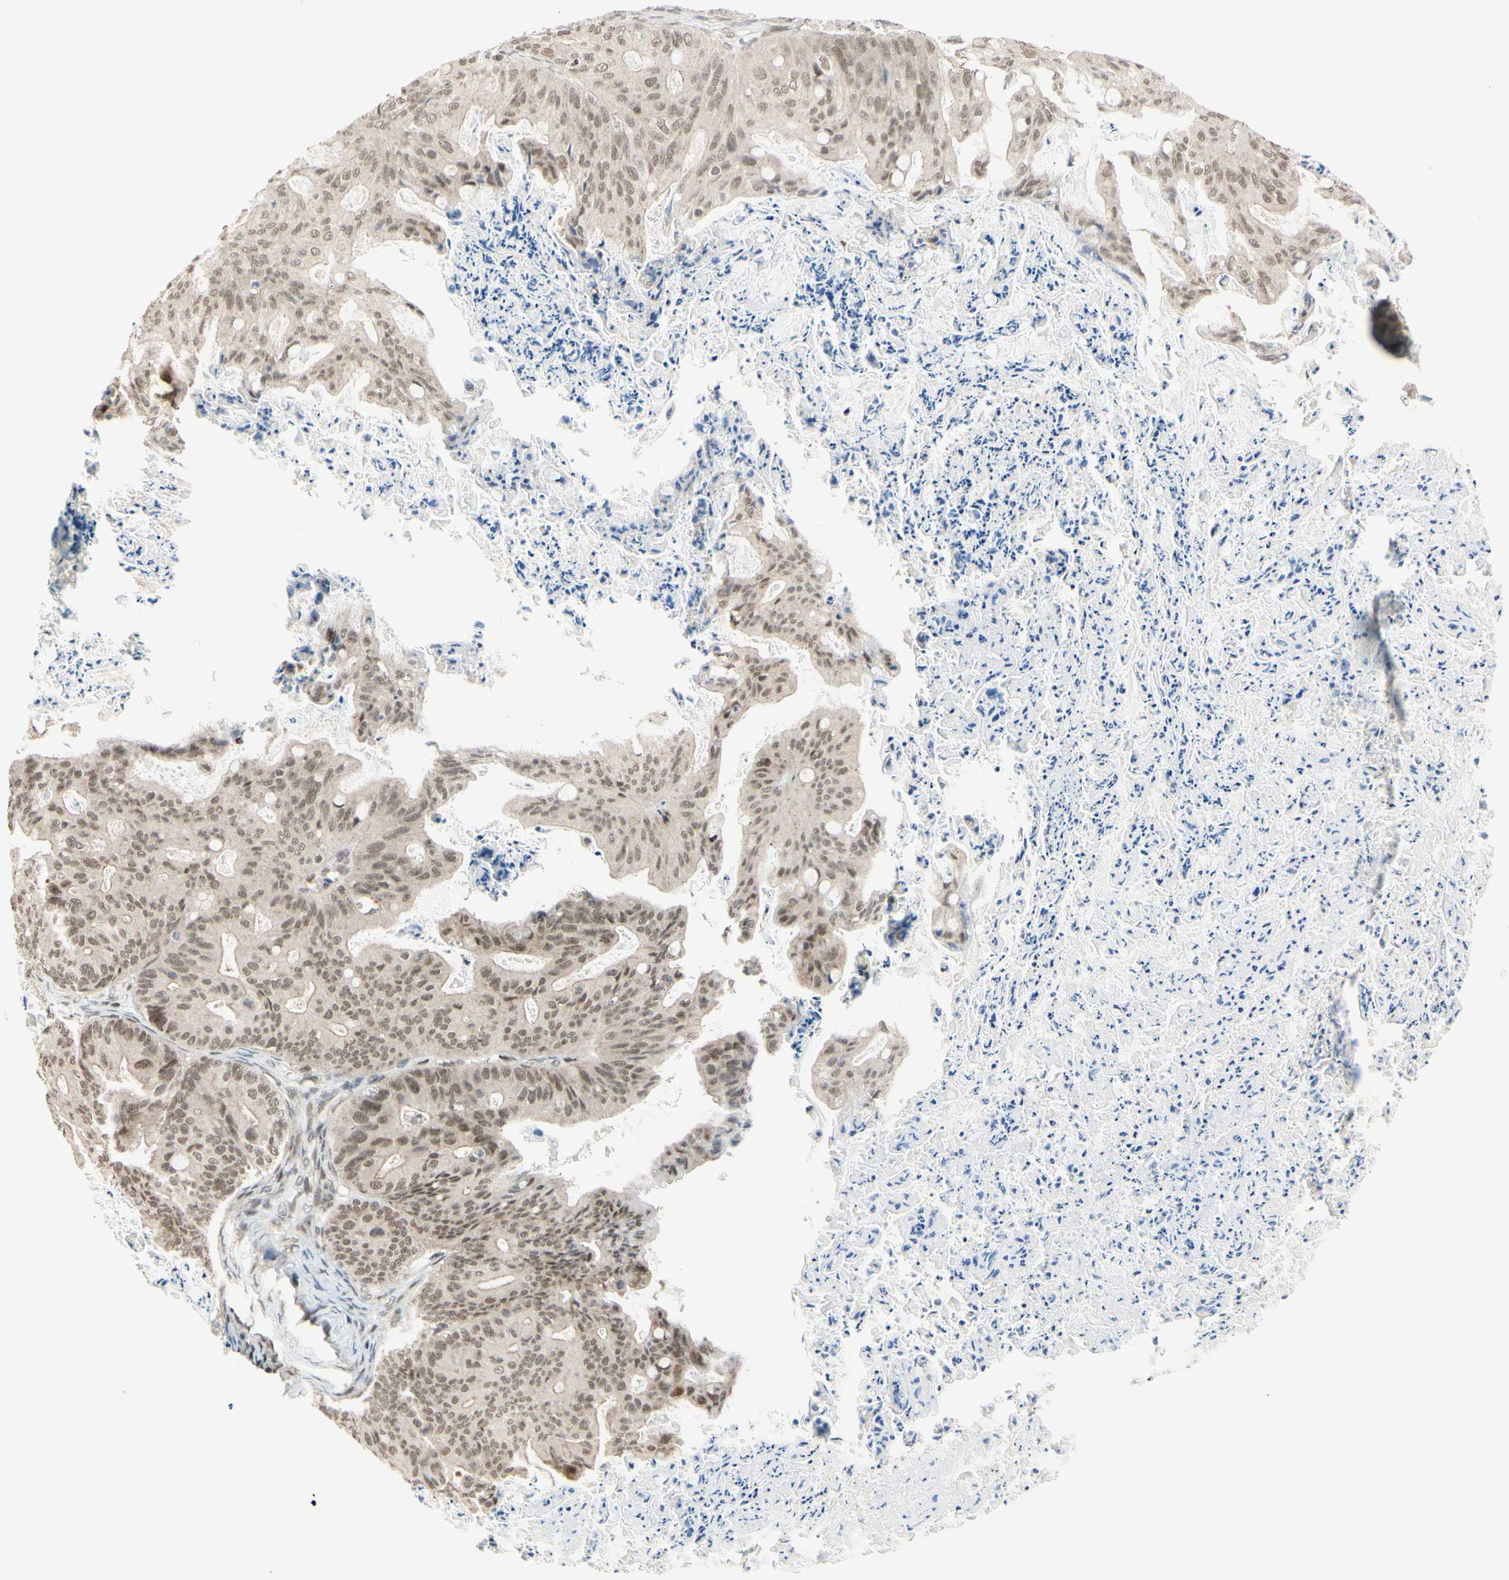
{"staining": {"intensity": "weak", "quantity": ">75%", "location": "cytoplasmic/membranous,nuclear"}, "tissue": "ovarian cancer", "cell_type": "Tumor cells", "image_type": "cancer", "snomed": [{"axis": "morphology", "description": "Cystadenocarcinoma, mucinous, NOS"}, {"axis": "topography", "description": "Ovary"}], "caption": "Brown immunohistochemical staining in ovarian mucinous cystadenocarcinoma shows weak cytoplasmic/membranous and nuclear expression in about >75% of tumor cells.", "gene": "BRMS1", "patient": {"sex": "female", "age": 36}}